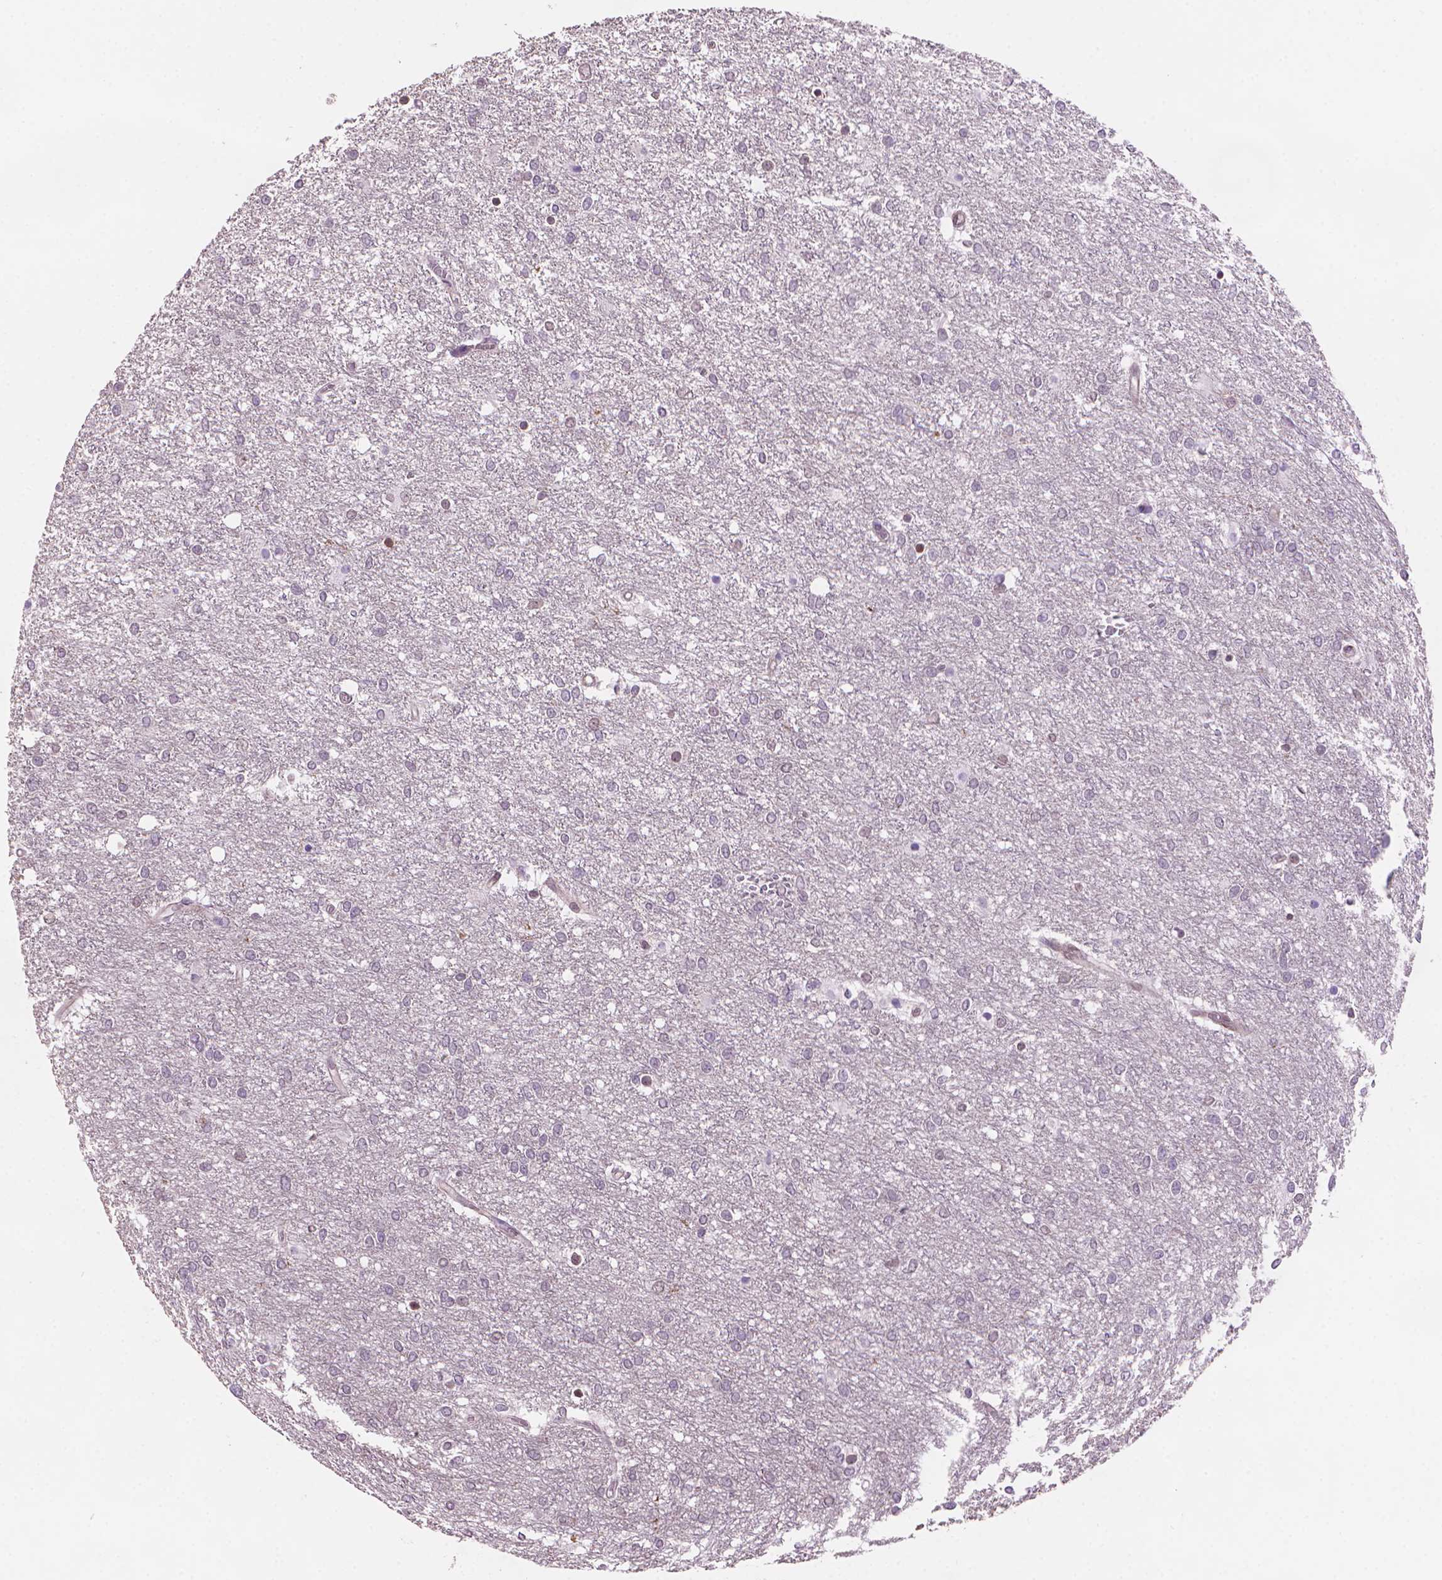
{"staining": {"intensity": "negative", "quantity": "none", "location": "none"}, "tissue": "glioma", "cell_type": "Tumor cells", "image_type": "cancer", "snomed": [{"axis": "morphology", "description": "Glioma, malignant, High grade"}, {"axis": "topography", "description": "Brain"}], "caption": "The immunohistochemistry (IHC) micrograph has no significant expression in tumor cells of glioma tissue.", "gene": "TMEM184A", "patient": {"sex": "female", "age": 61}}